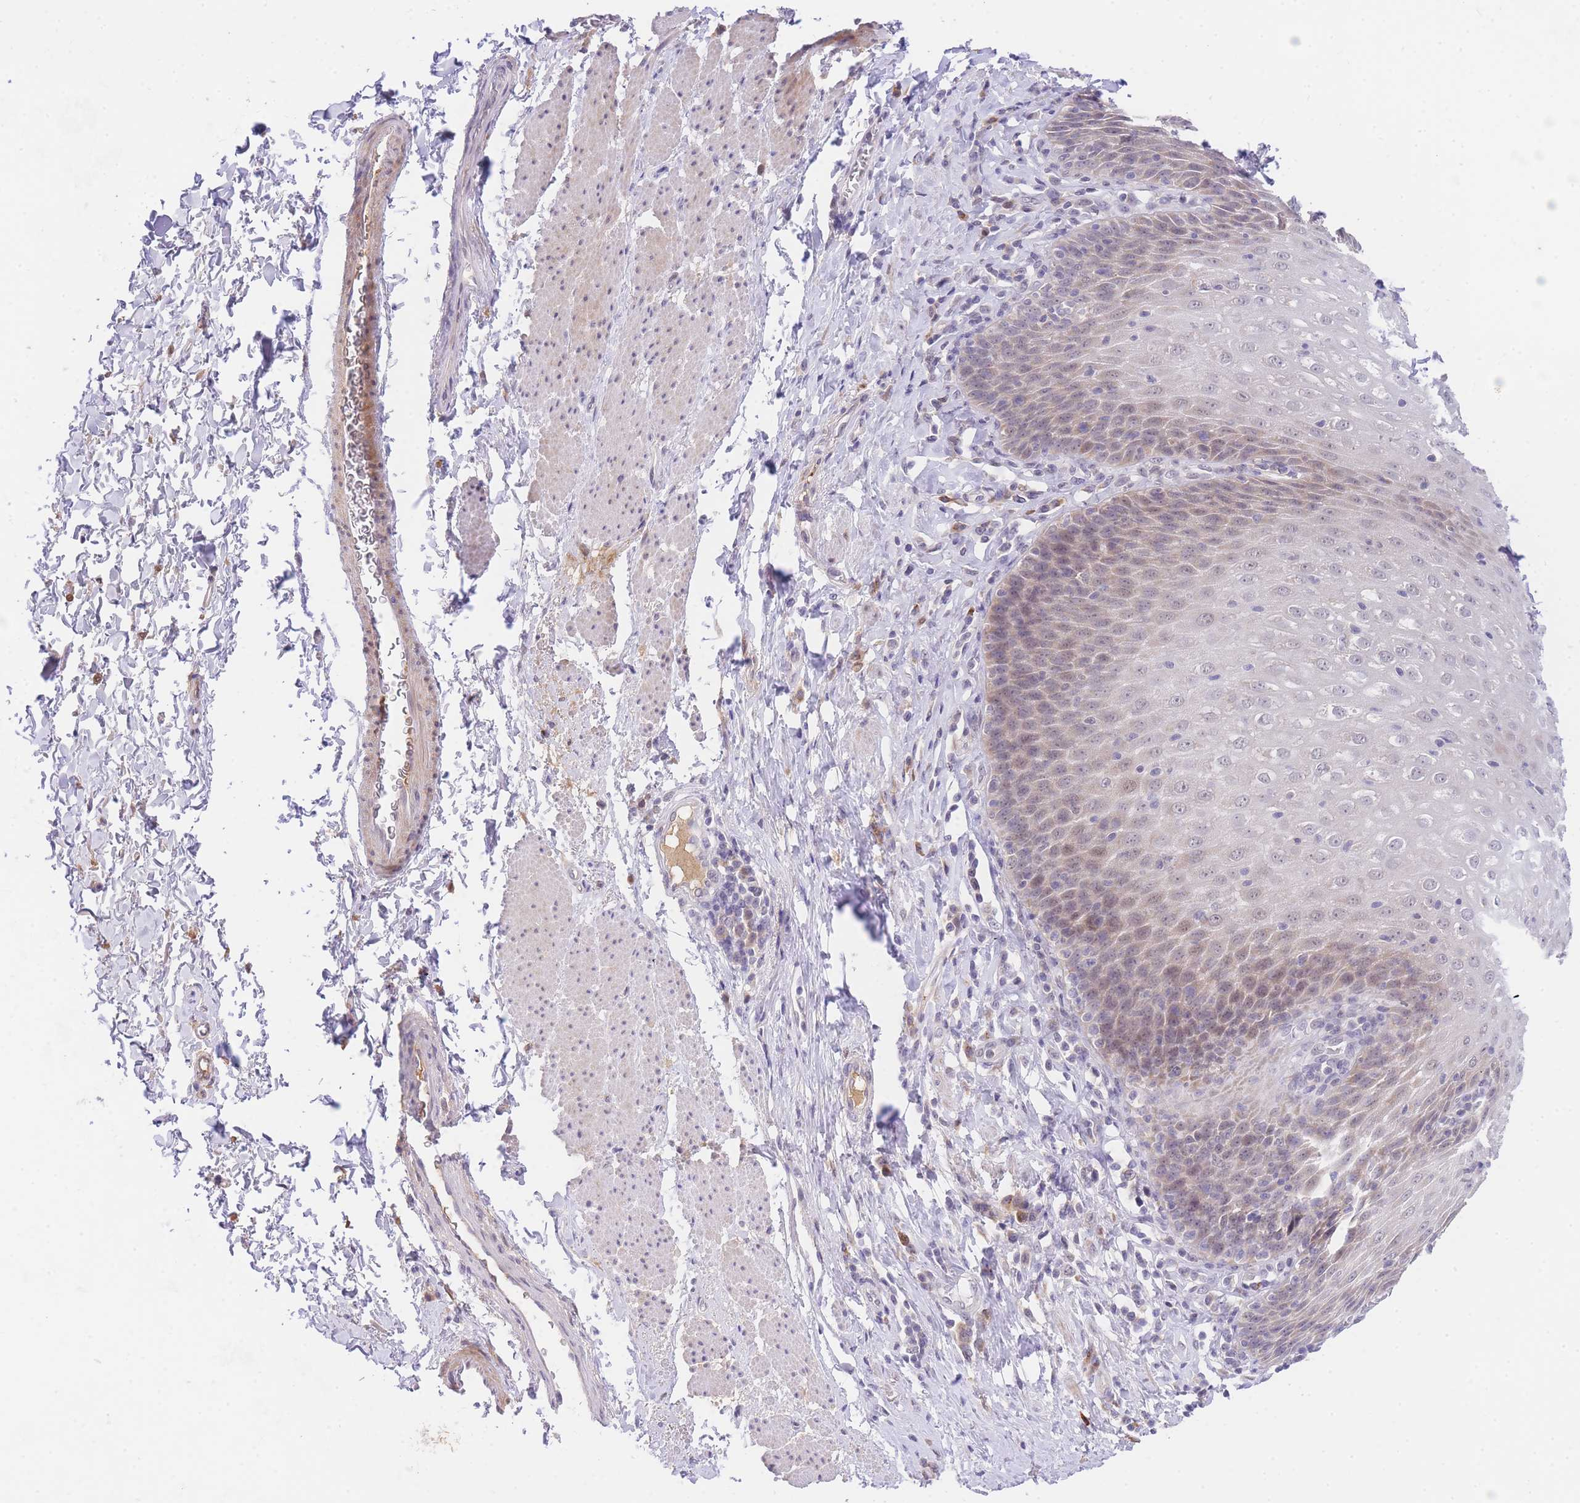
{"staining": {"intensity": "weak", "quantity": "25%-75%", "location": "nuclear"}, "tissue": "esophagus", "cell_type": "Squamous epithelial cells", "image_type": "normal", "snomed": [{"axis": "morphology", "description": "Normal tissue, NOS"}, {"axis": "topography", "description": "Esophagus"}], "caption": "Immunohistochemistry (IHC) of unremarkable esophagus shows low levels of weak nuclear positivity in about 25%-75% of squamous epithelial cells. (DAB = brown stain, brightfield microscopy at high magnification).", "gene": "SLC25A33", "patient": {"sex": "female", "age": 61}}